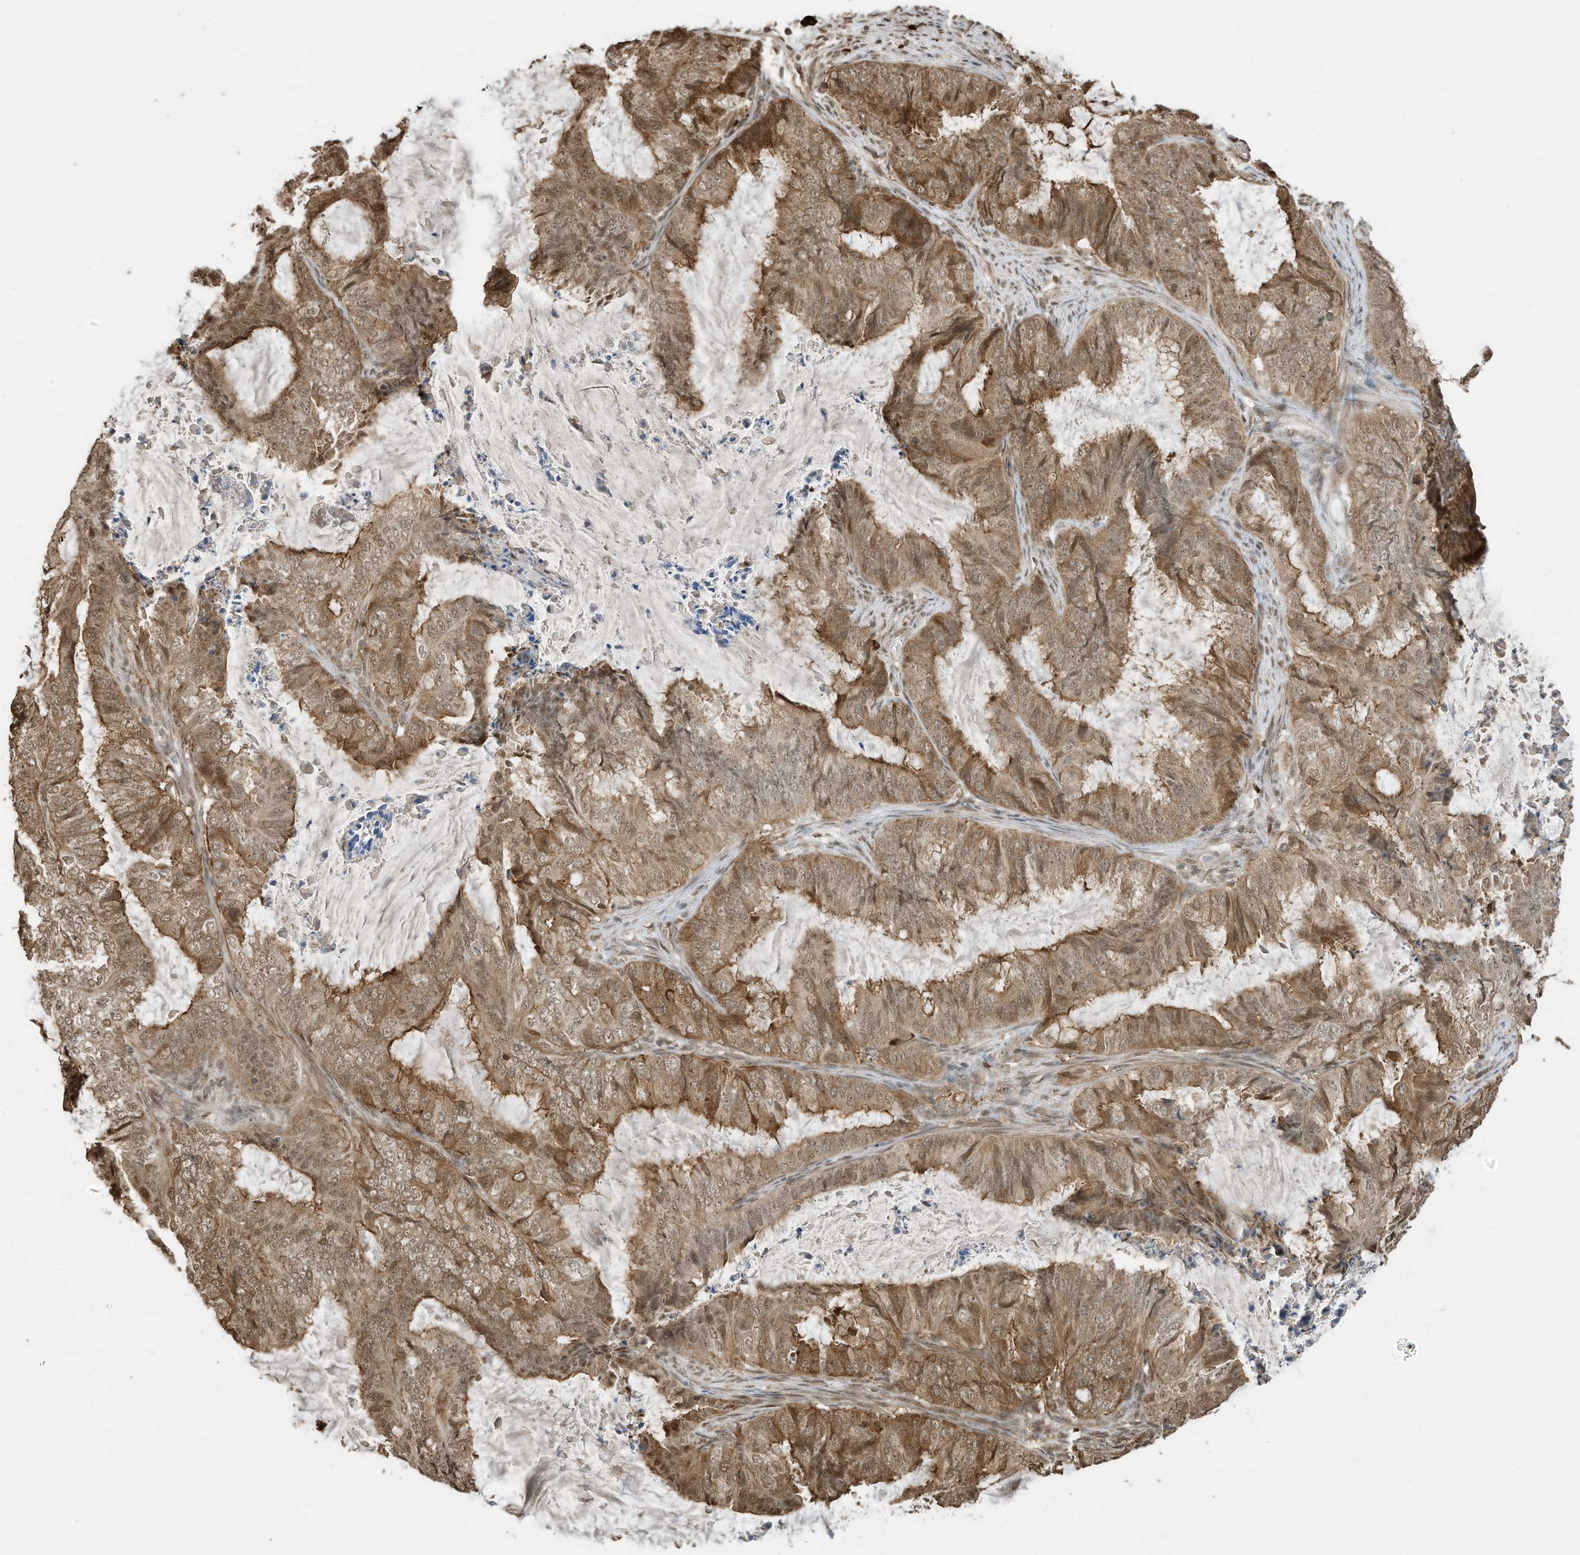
{"staining": {"intensity": "moderate", "quantity": ">75%", "location": "cytoplasmic/membranous,nuclear"}, "tissue": "endometrial cancer", "cell_type": "Tumor cells", "image_type": "cancer", "snomed": [{"axis": "morphology", "description": "Adenocarcinoma, NOS"}, {"axis": "topography", "description": "Endometrium"}], "caption": "Moderate cytoplasmic/membranous and nuclear protein staining is identified in about >75% of tumor cells in endometrial adenocarcinoma.", "gene": "ZNF195", "patient": {"sex": "female", "age": 51}}